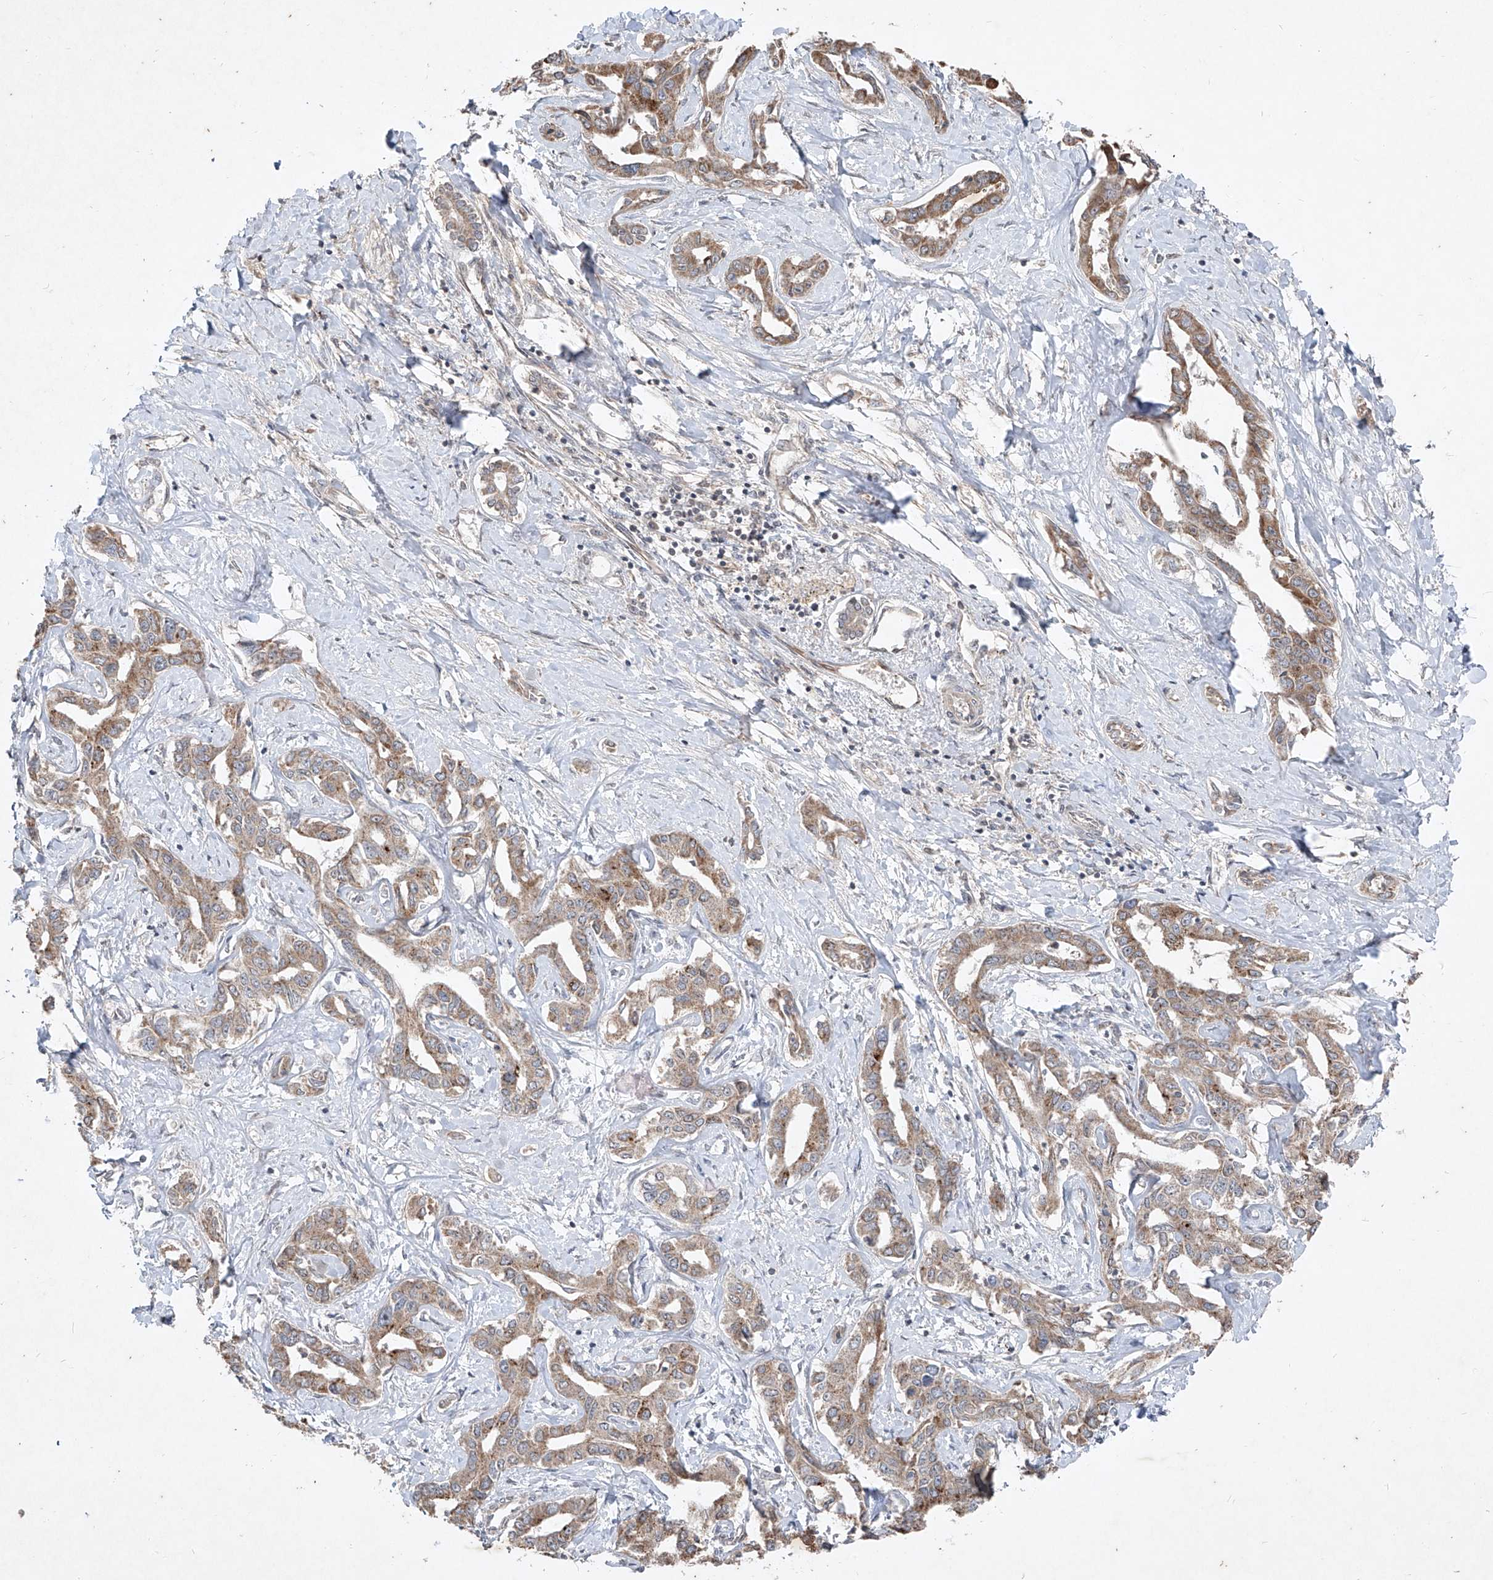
{"staining": {"intensity": "moderate", "quantity": ">75%", "location": "cytoplasmic/membranous"}, "tissue": "liver cancer", "cell_type": "Tumor cells", "image_type": "cancer", "snomed": [{"axis": "morphology", "description": "Cholangiocarcinoma"}, {"axis": "topography", "description": "Liver"}], "caption": "DAB (3,3'-diaminobenzidine) immunohistochemical staining of cholangiocarcinoma (liver) reveals moderate cytoplasmic/membranous protein expression in about >75% of tumor cells.", "gene": "ABCD3", "patient": {"sex": "male", "age": 59}}